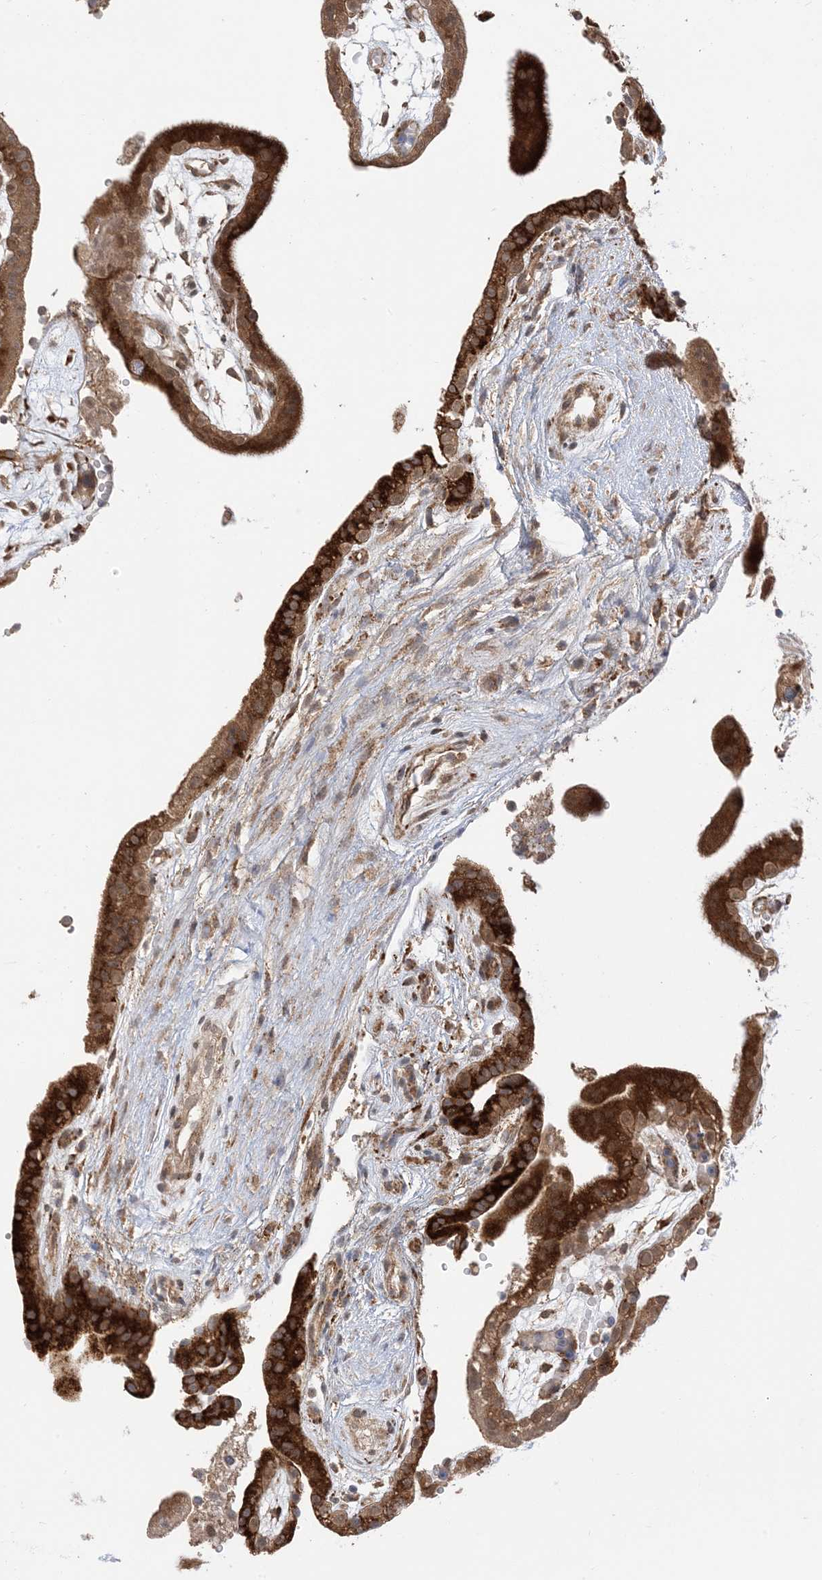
{"staining": {"intensity": "strong", "quantity": ">75%", "location": "cytoplasmic/membranous,nuclear"}, "tissue": "placenta", "cell_type": "Decidual cells", "image_type": "normal", "snomed": [{"axis": "morphology", "description": "Normal tissue, NOS"}, {"axis": "topography", "description": "Placenta"}], "caption": "Decidual cells display strong cytoplasmic/membranous,nuclear positivity in approximately >75% of cells in normal placenta.", "gene": "METTL21A", "patient": {"sex": "female", "age": 18}}